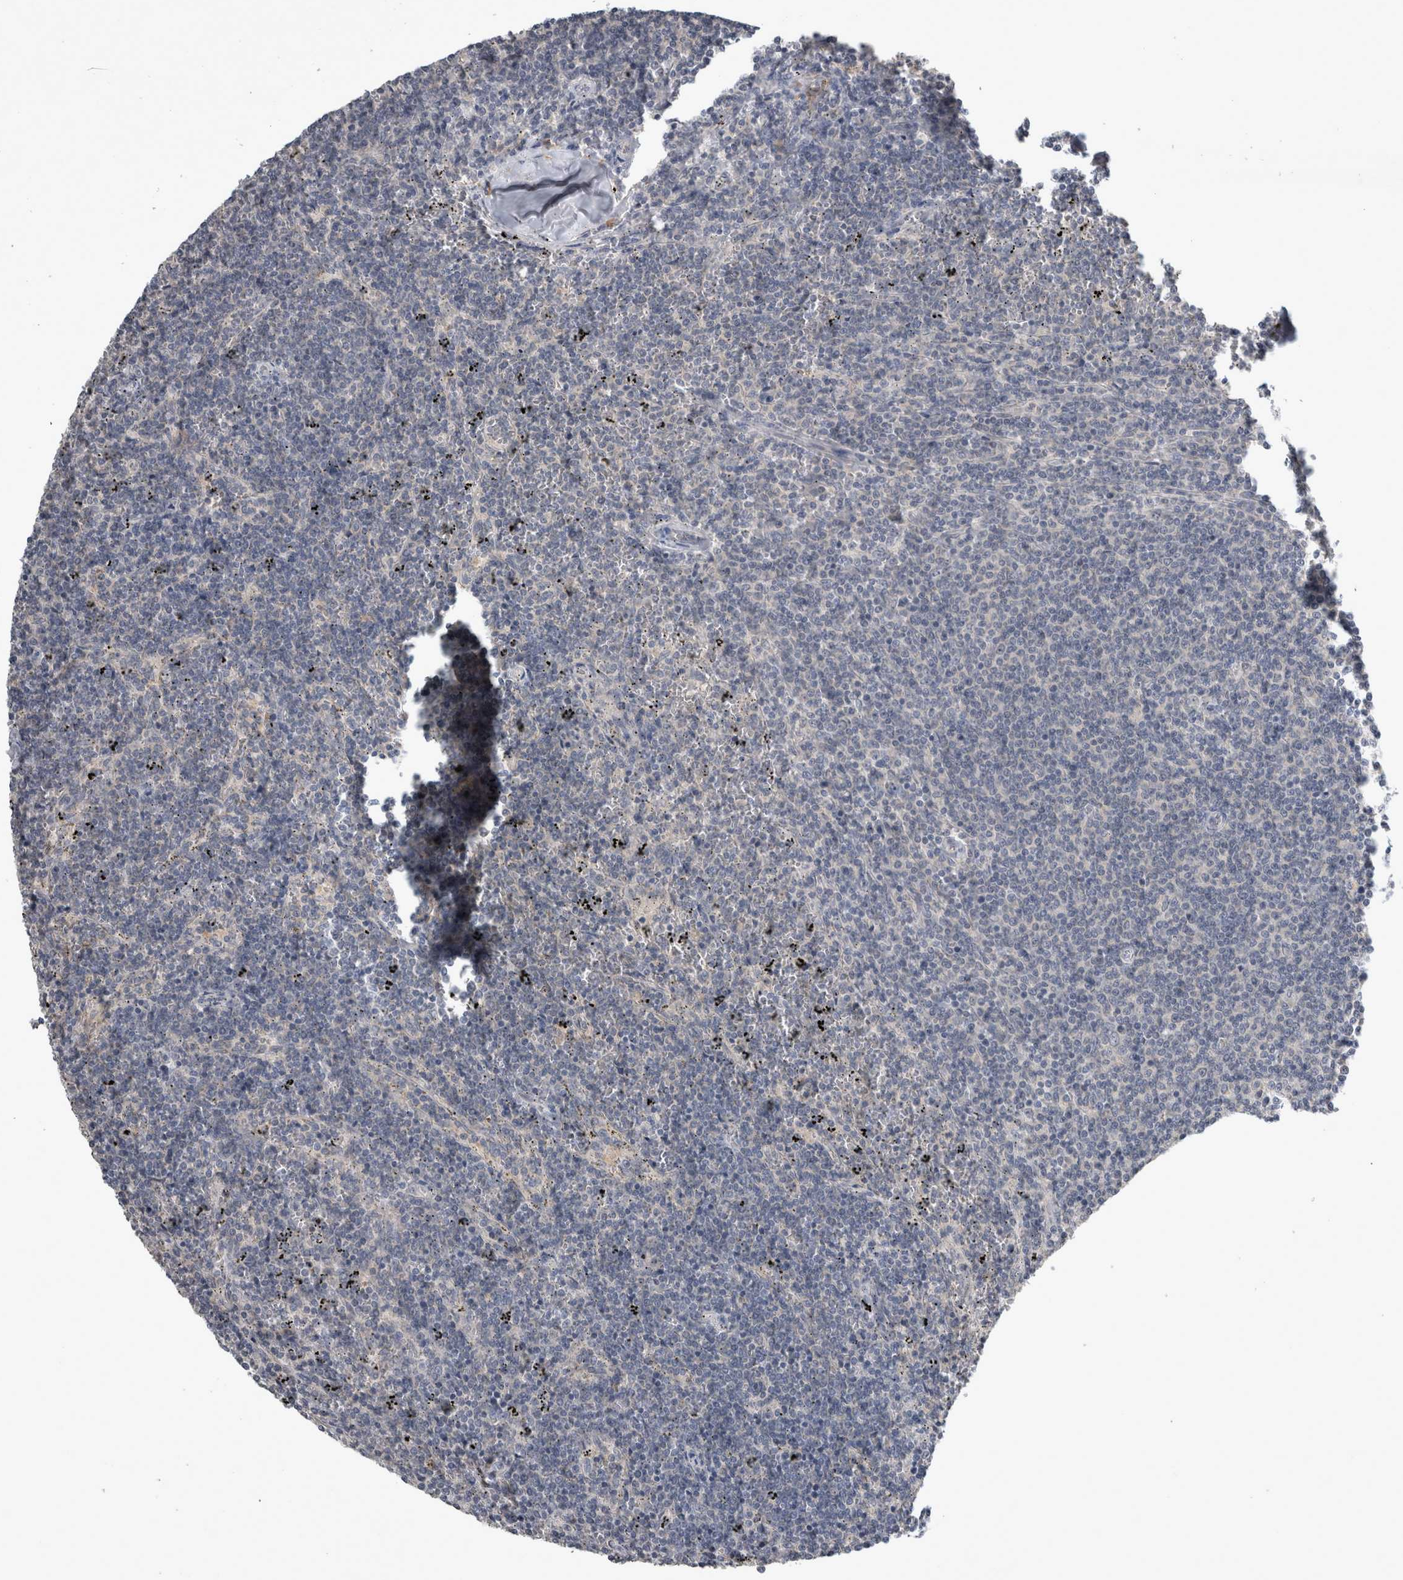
{"staining": {"intensity": "negative", "quantity": "none", "location": "none"}, "tissue": "lymphoma", "cell_type": "Tumor cells", "image_type": "cancer", "snomed": [{"axis": "morphology", "description": "Malignant lymphoma, non-Hodgkin's type, Low grade"}, {"axis": "topography", "description": "Spleen"}], "caption": "Immunohistochemical staining of malignant lymphoma, non-Hodgkin's type (low-grade) demonstrates no significant staining in tumor cells. (DAB (3,3'-diaminobenzidine) immunohistochemistry, high magnification).", "gene": "SLC22A11", "patient": {"sex": "female", "age": 50}}